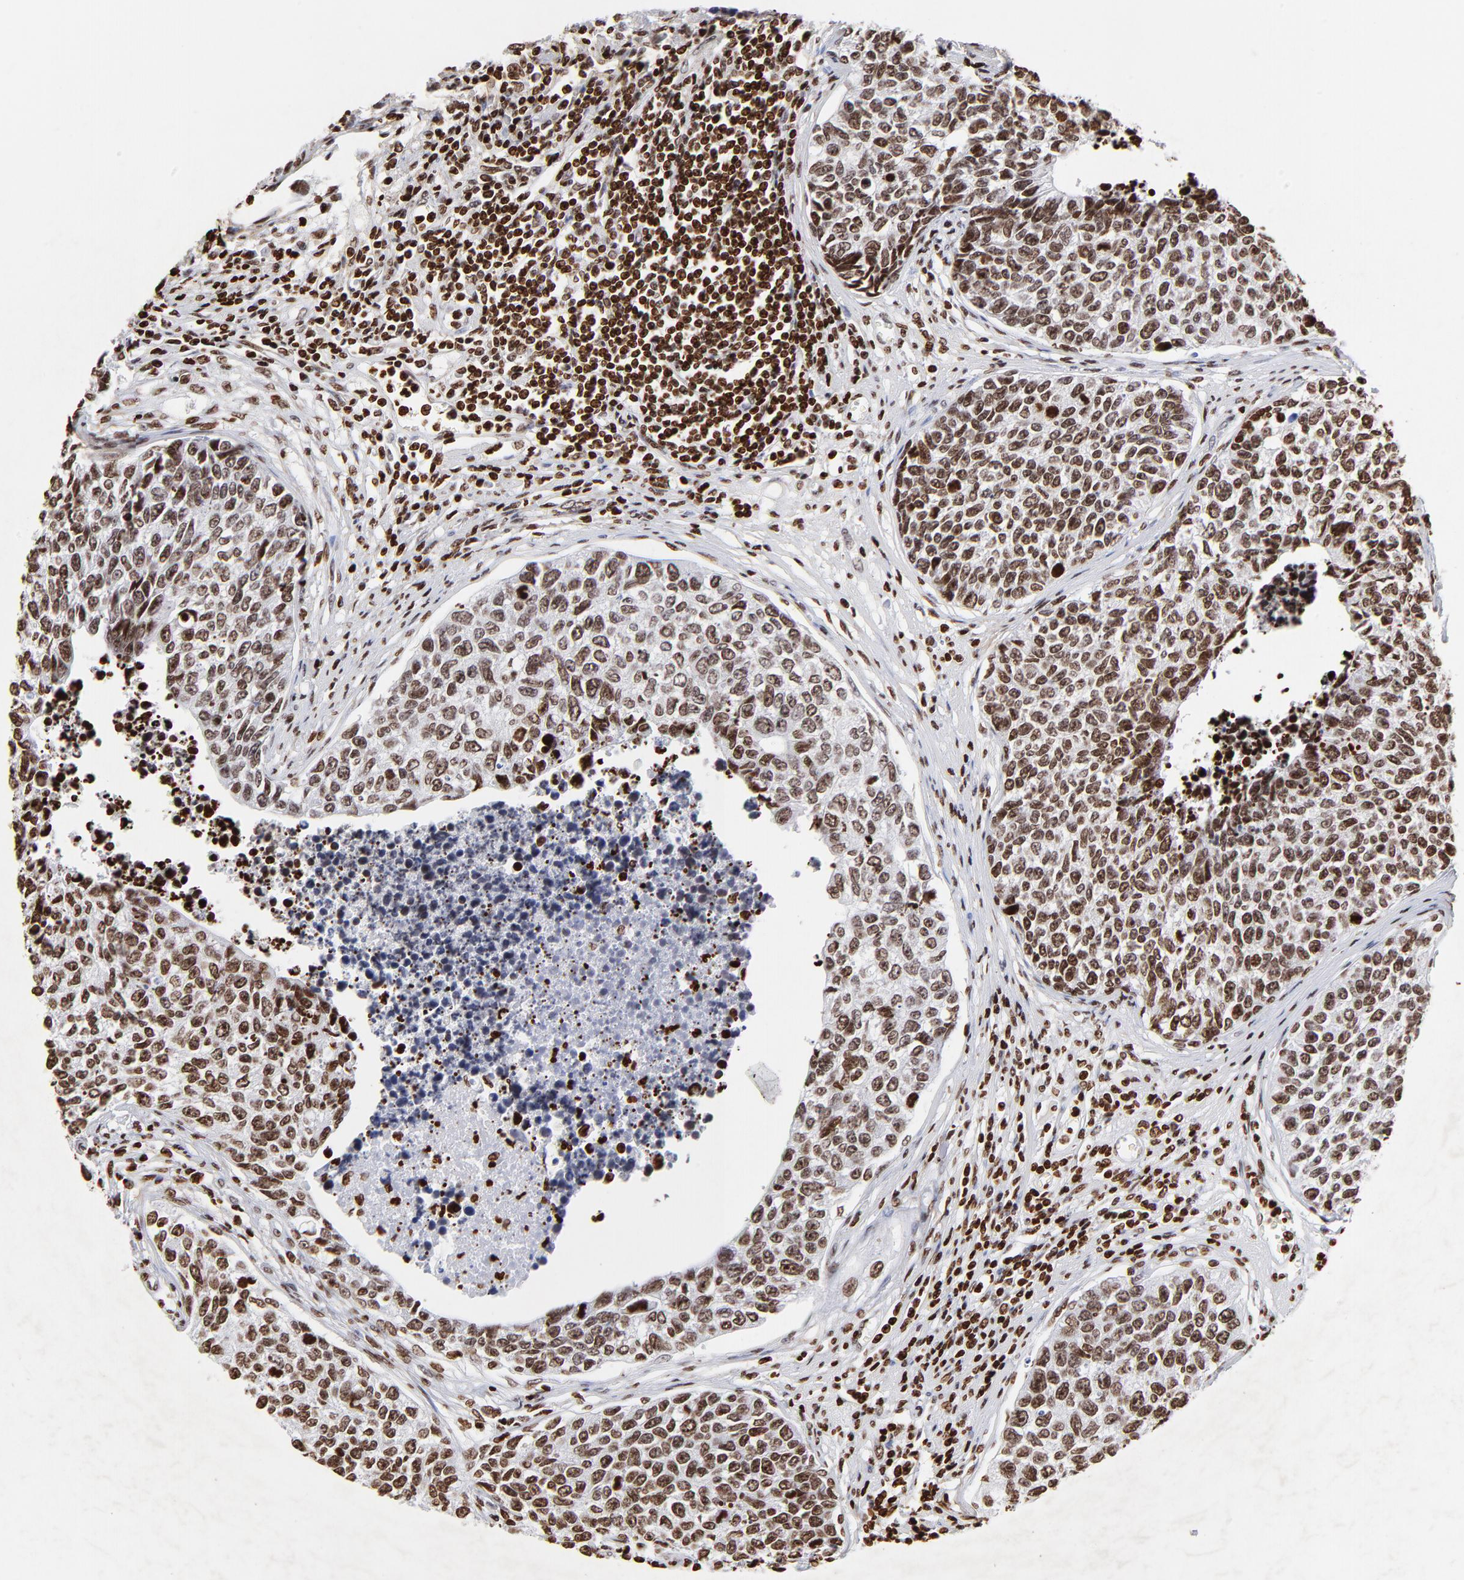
{"staining": {"intensity": "strong", "quantity": ">75%", "location": "nuclear"}, "tissue": "urothelial cancer", "cell_type": "Tumor cells", "image_type": "cancer", "snomed": [{"axis": "morphology", "description": "Urothelial carcinoma, High grade"}, {"axis": "topography", "description": "Urinary bladder"}], "caption": "A high-resolution micrograph shows IHC staining of urothelial cancer, which displays strong nuclear positivity in approximately >75% of tumor cells.", "gene": "FBH1", "patient": {"sex": "male", "age": 81}}